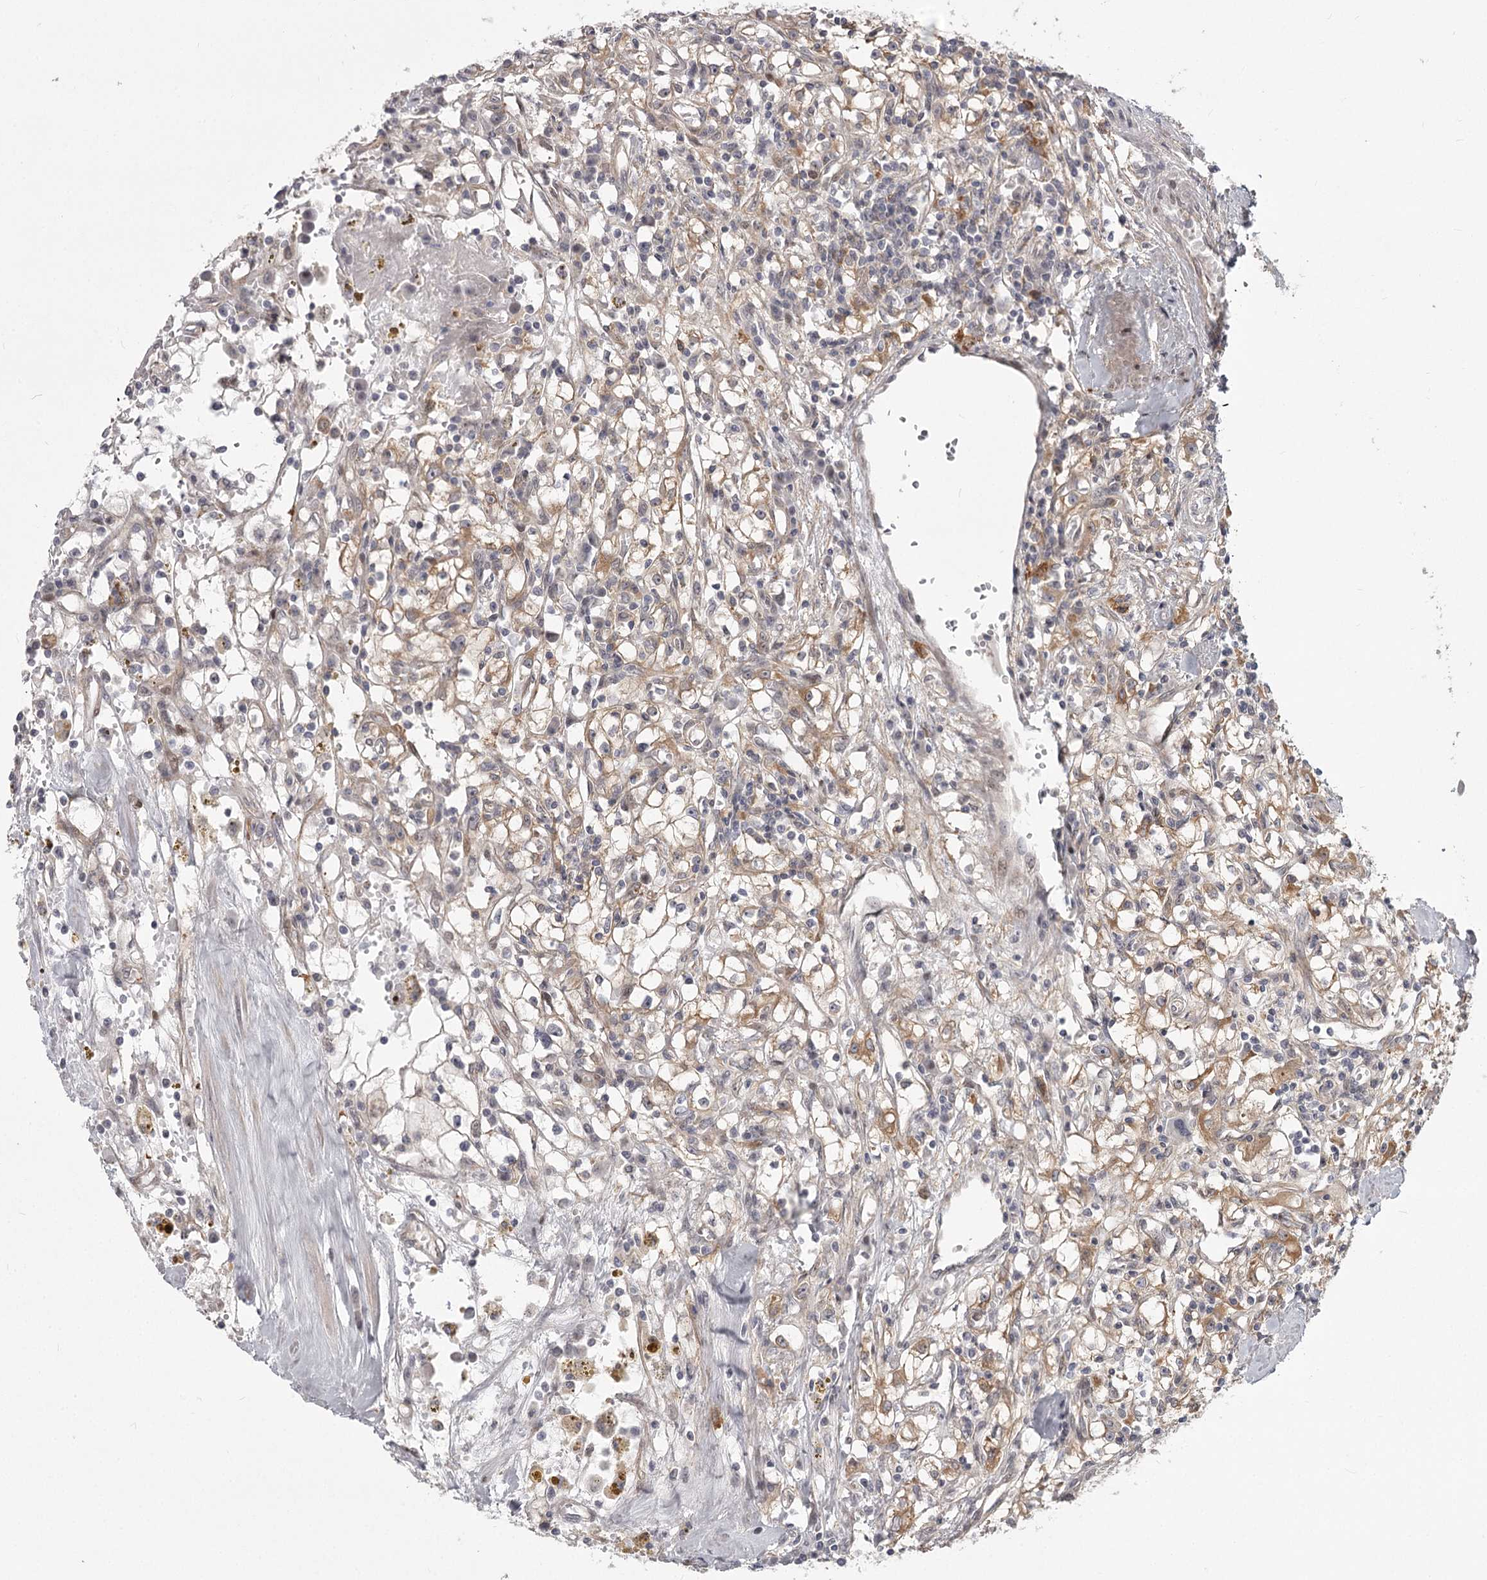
{"staining": {"intensity": "weak", "quantity": "<25%", "location": "cytoplasmic/membranous"}, "tissue": "renal cancer", "cell_type": "Tumor cells", "image_type": "cancer", "snomed": [{"axis": "morphology", "description": "Adenocarcinoma, NOS"}, {"axis": "topography", "description": "Kidney"}], "caption": "The photomicrograph exhibits no staining of tumor cells in adenocarcinoma (renal).", "gene": "CCNG2", "patient": {"sex": "male", "age": 56}}